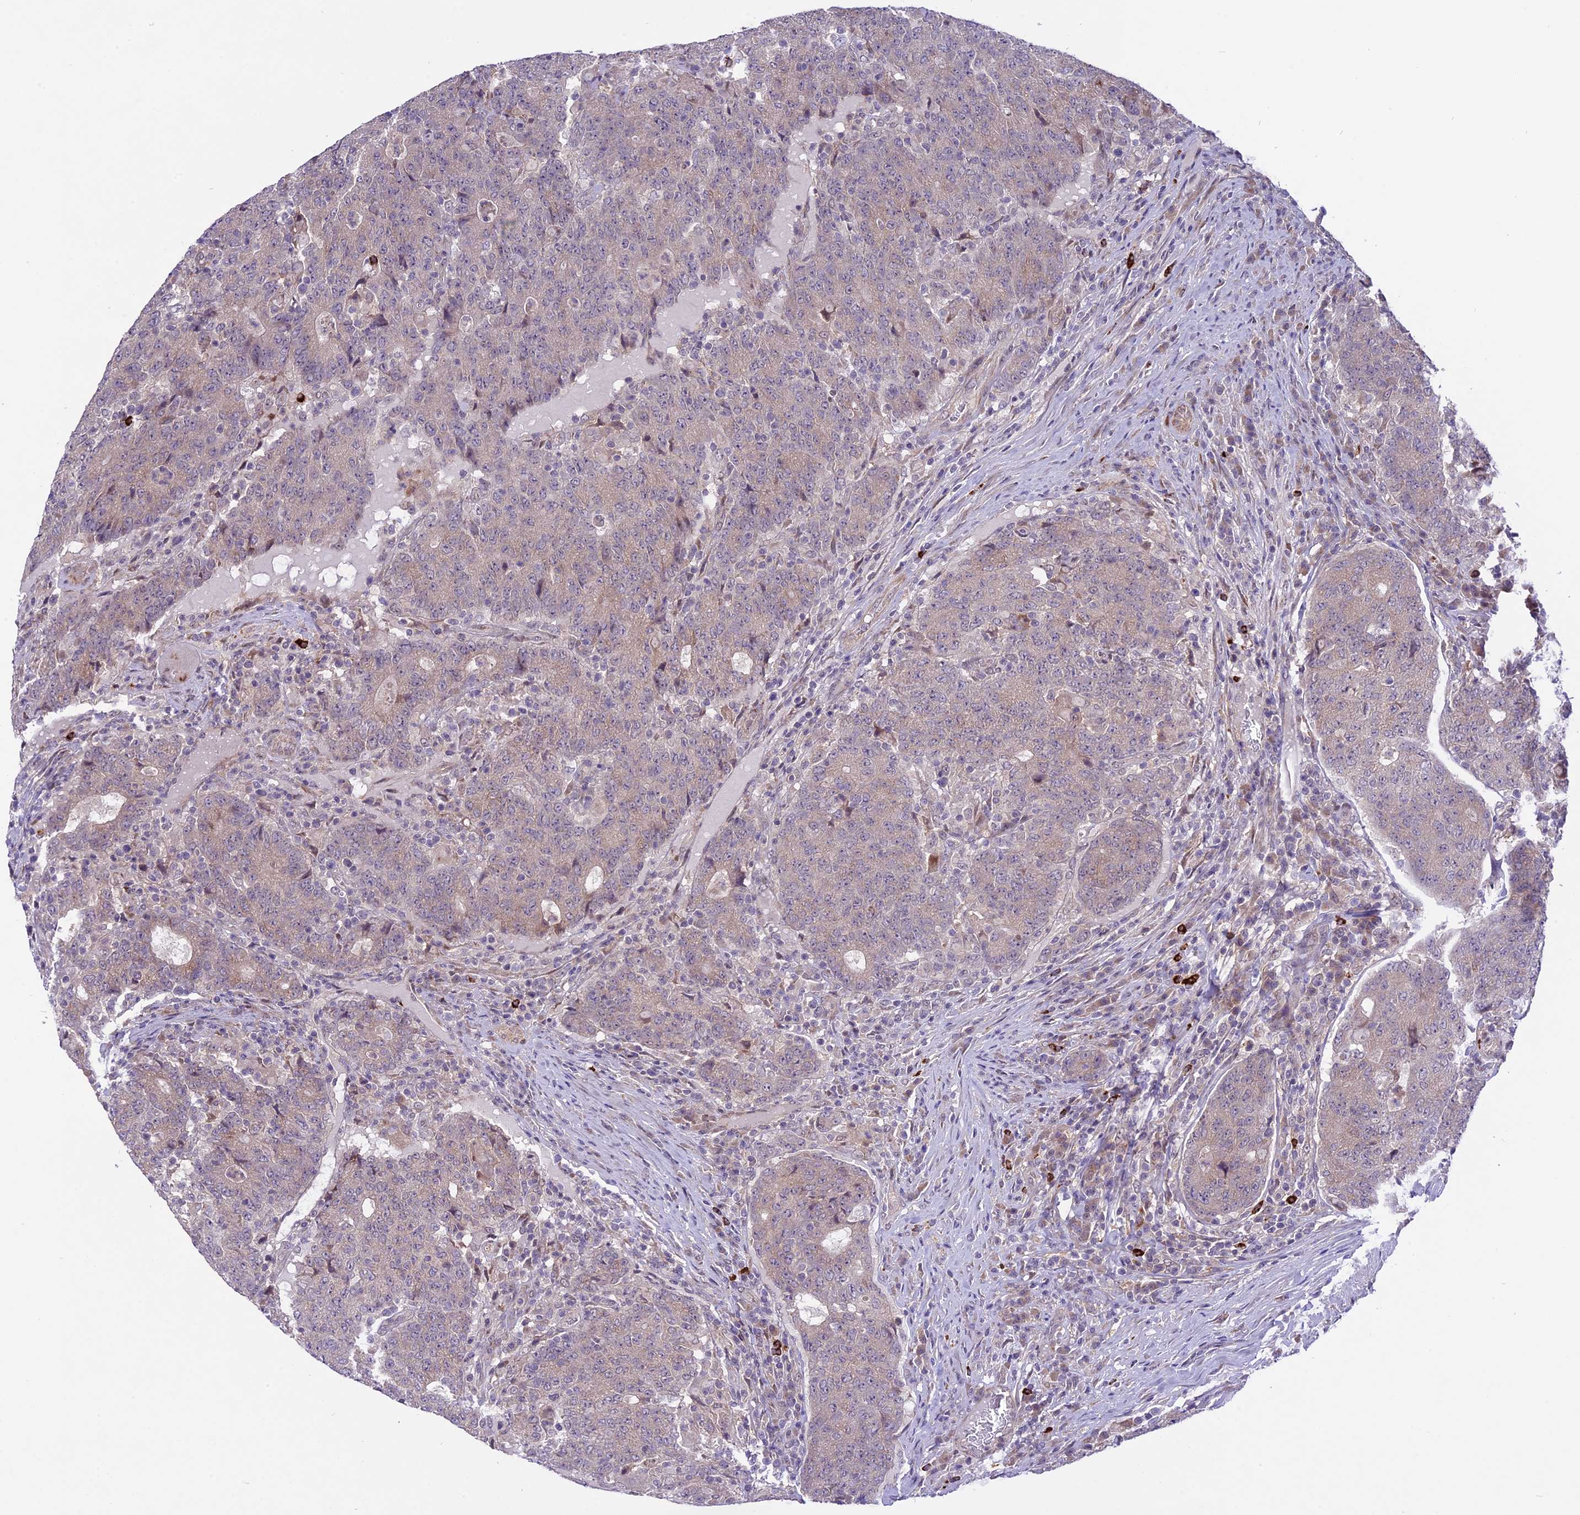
{"staining": {"intensity": "weak", "quantity": "25%-75%", "location": "cytoplasmic/membranous"}, "tissue": "colorectal cancer", "cell_type": "Tumor cells", "image_type": "cancer", "snomed": [{"axis": "morphology", "description": "Adenocarcinoma, NOS"}, {"axis": "topography", "description": "Colon"}], "caption": "Weak cytoplasmic/membranous protein positivity is appreciated in approximately 25%-75% of tumor cells in colorectal cancer.", "gene": "SPRED1", "patient": {"sex": "female", "age": 75}}